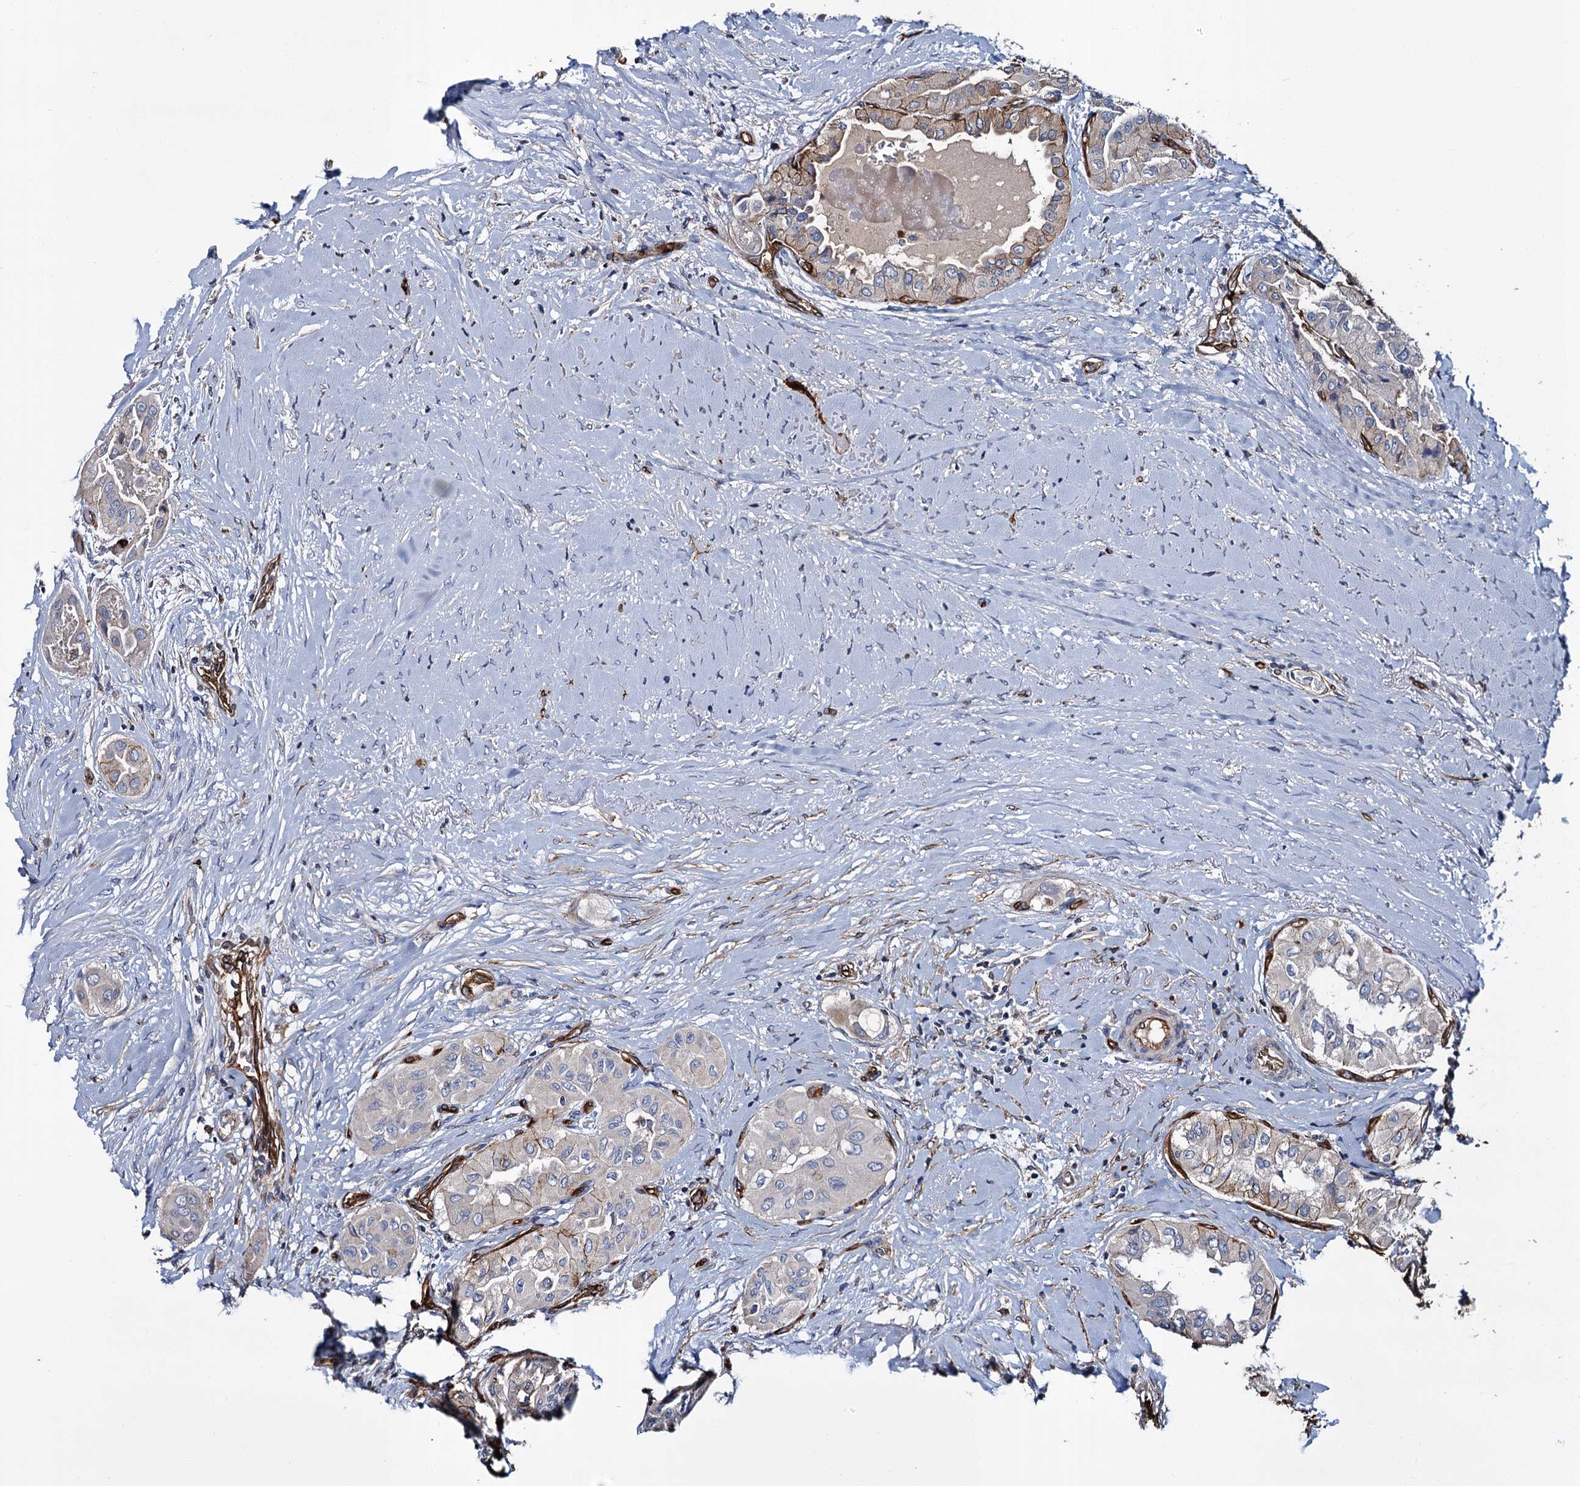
{"staining": {"intensity": "weak", "quantity": "25%-75%", "location": "cytoplasmic/membranous"}, "tissue": "thyroid cancer", "cell_type": "Tumor cells", "image_type": "cancer", "snomed": [{"axis": "morphology", "description": "Papillary adenocarcinoma, NOS"}, {"axis": "topography", "description": "Thyroid gland"}], "caption": "Thyroid cancer tissue exhibits weak cytoplasmic/membranous expression in approximately 25%-75% of tumor cells, visualized by immunohistochemistry. (Stains: DAB (3,3'-diaminobenzidine) in brown, nuclei in blue, Microscopy: brightfield microscopy at high magnification).", "gene": "CACNA1C", "patient": {"sex": "female", "age": 59}}